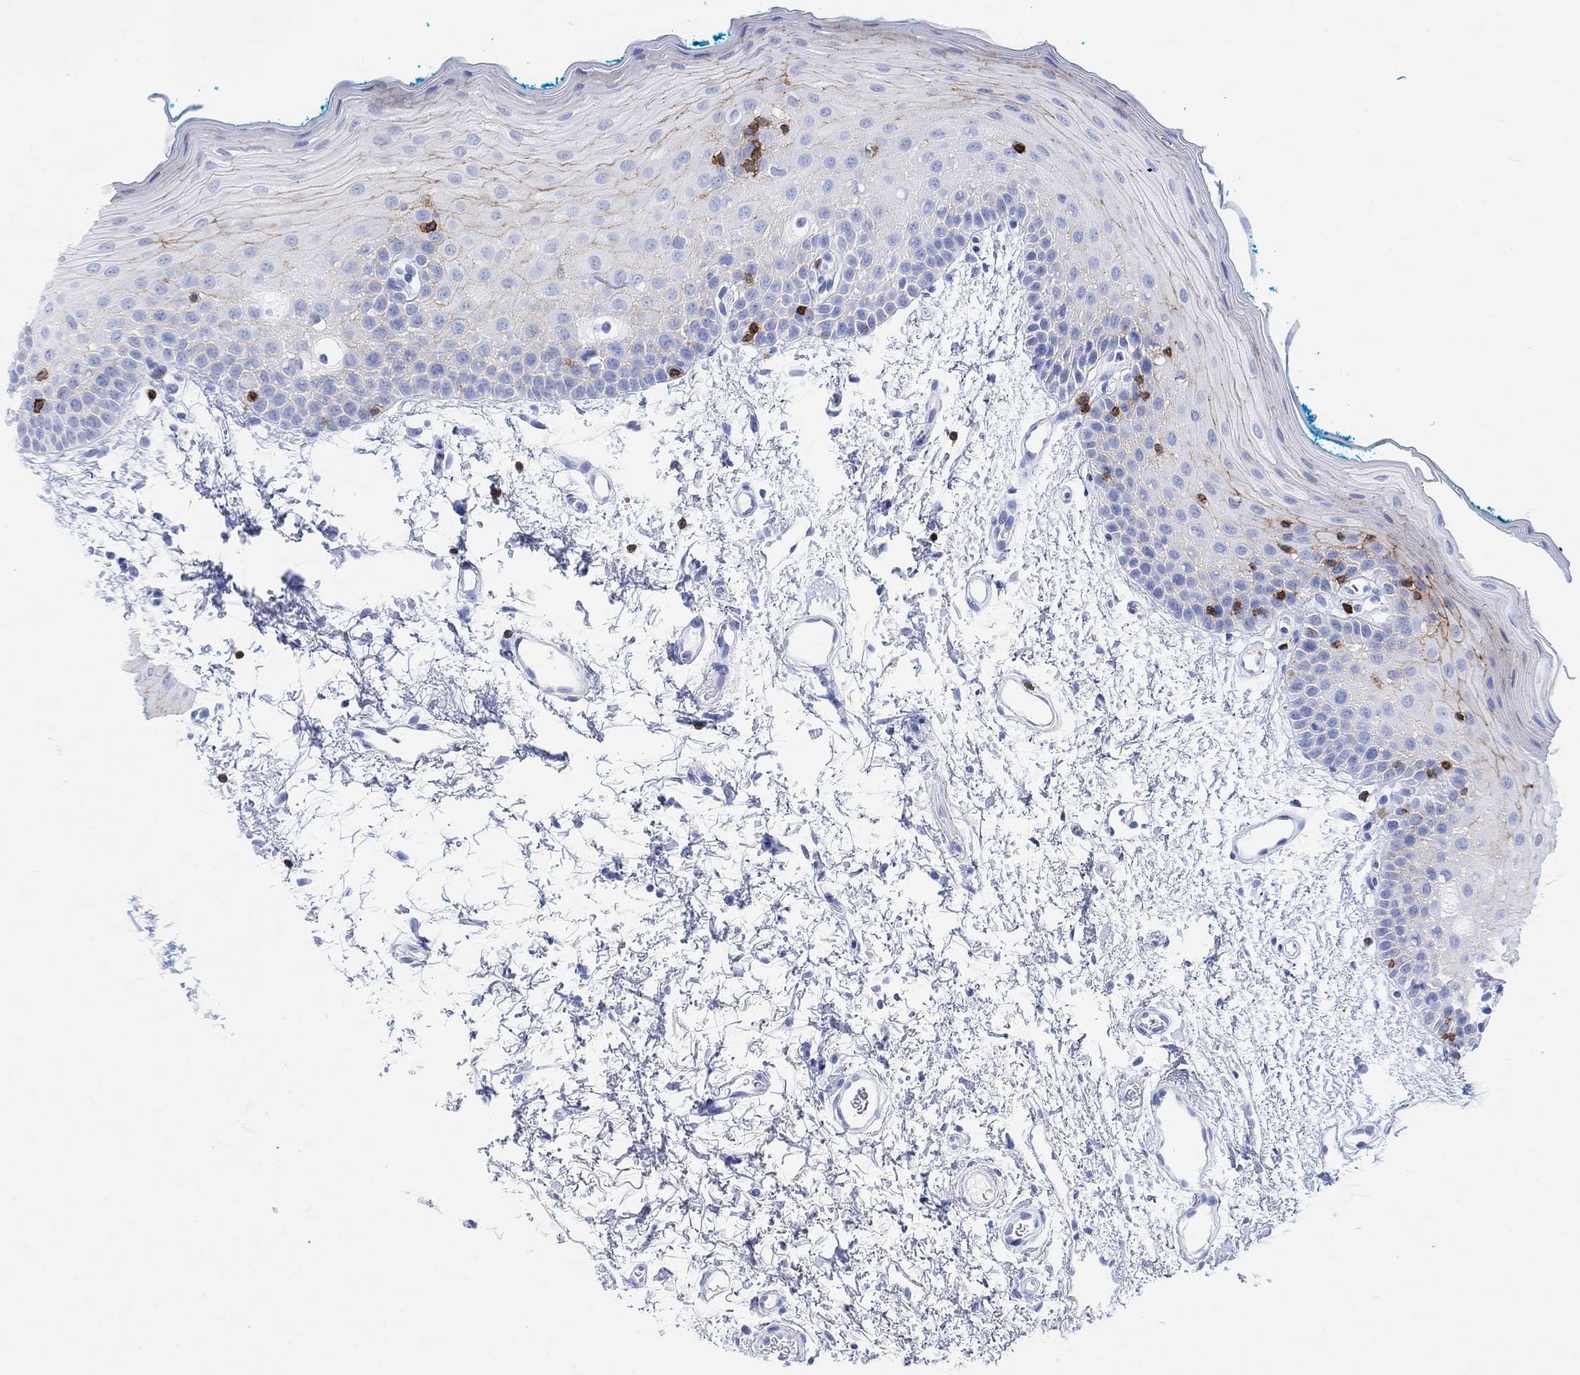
{"staining": {"intensity": "moderate", "quantity": "<25%", "location": "cytoplasmic/membranous"}, "tissue": "oral mucosa", "cell_type": "Squamous epithelial cells", "image_type": "normal", "snomed": [{"axis": "morphology", "description": "Normal tissue, NOS"}, {"axis": "morphology", "description": "Squamous cell carcinoma, NOS"}, {"axis": "topography", "description": "Oral tissue"}, {"axis": "topography", "description": "Head-Neck"}], "caption": "This micrograph reveals IHC staining of unremarkable human oral mucosa, with low moderate cytoplasmic/membranous positivity in approximately <25% of squamous epithelial cells.", "gene": "GPR65", "patient": {"sex": "female", "age": 75}}